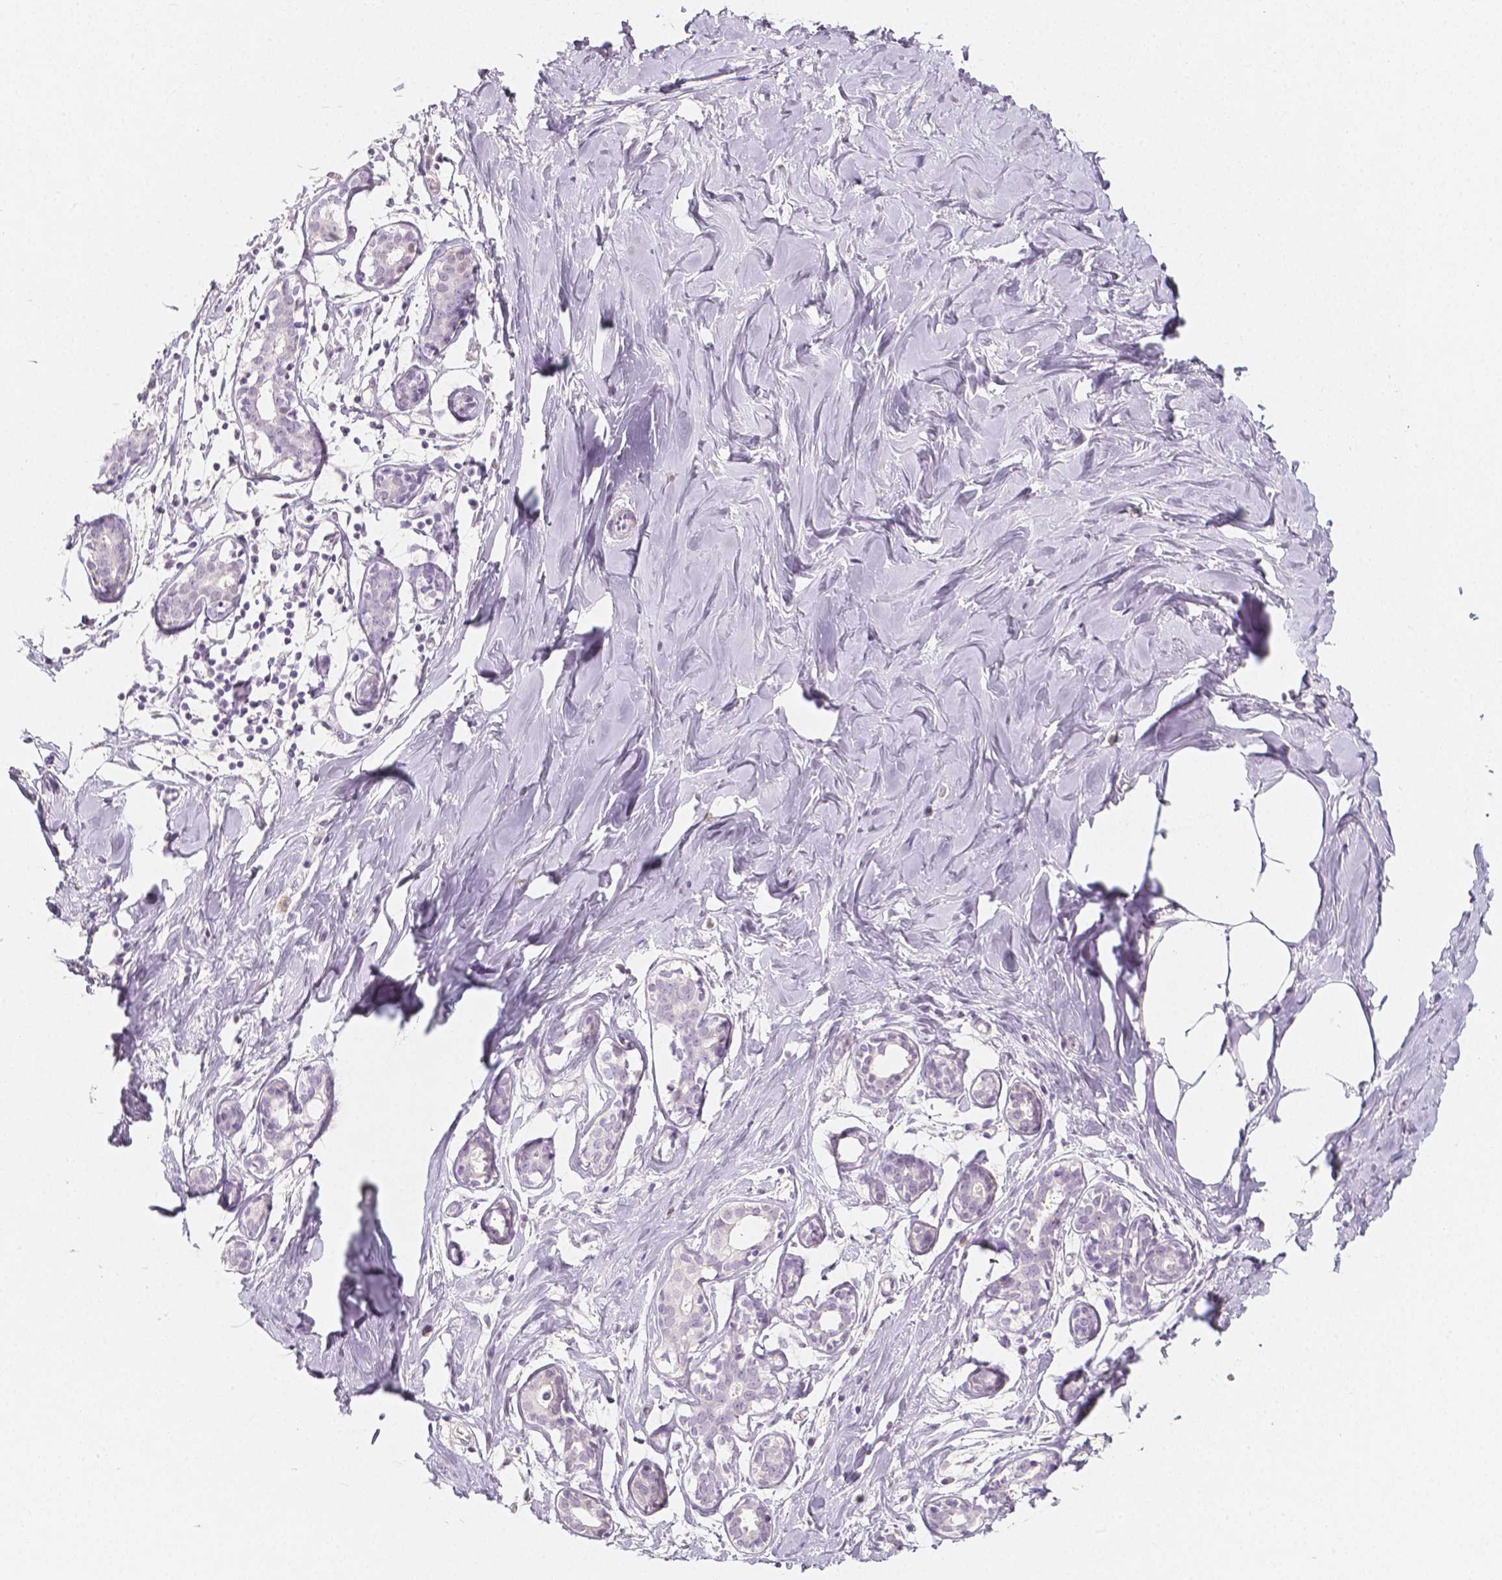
{"staining": {"intensity": "negative", "quantity": "none", "location": "none"}, "tissue": "breast", "cell_type": "Adipocytes", "image_type": "normal", "snomed": [{"axis": "morphology", "description": "Normal tissue, NOS"}, {"axis": "topography", "description": "Breast"}], "caption": "This is a image of IHC staining of unremarkable breast, which shows no staining in adipocytes.", "gene": "HNF1B", "patient": {"sex": "female", "age": 27}}